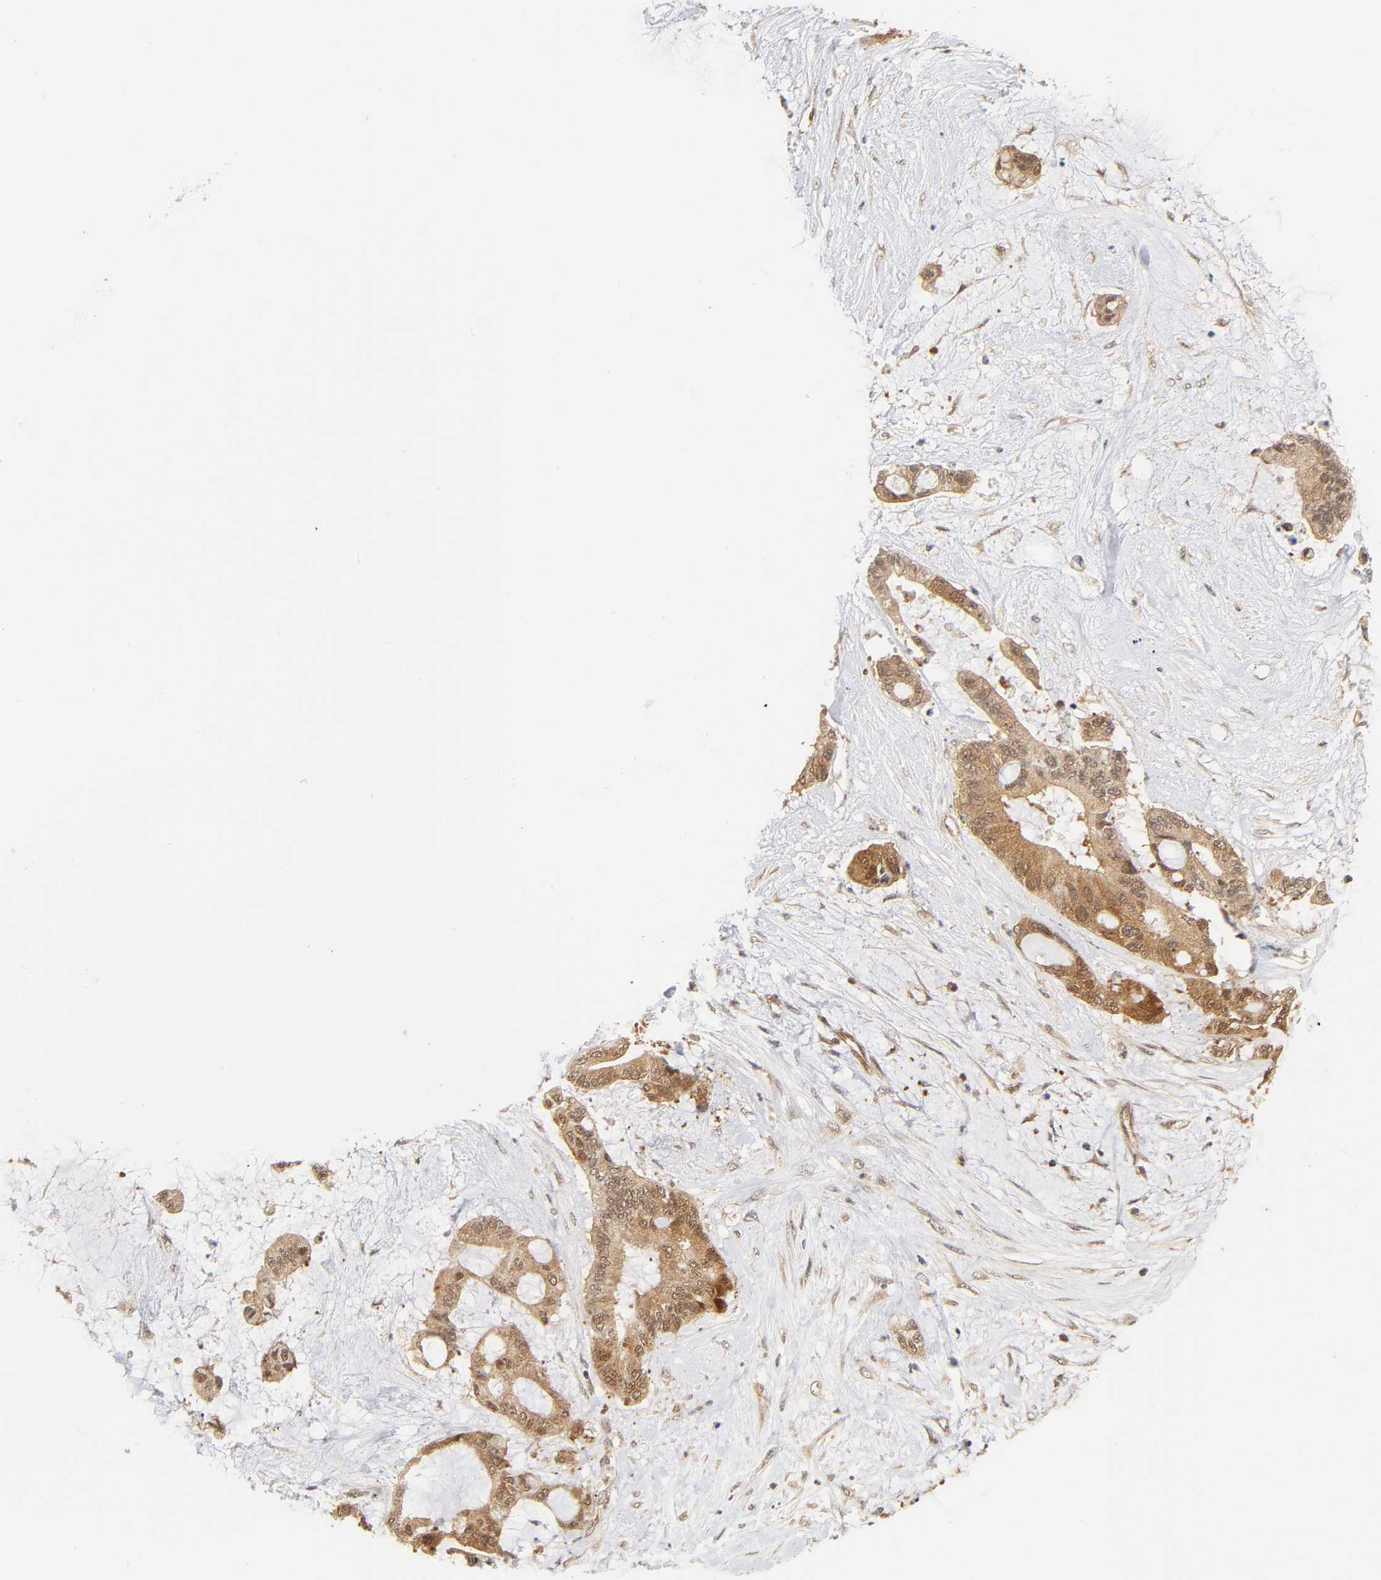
{"staining": {"intensity": "moderate", "quantity": ">75%", "location": "cytoplasmic/membranous,nuclear"}, "tissue": "liver cancer", "cell_type": "Tumor cells", "image_type": "cancer", "snomed": [{"axis": "morphology", "description": "Cholangiocarcinoma"}, {"axis": "topography", "description": "Liver"}], "caption": "DAB (3,3'-diaminobenzidine) immunohistochemical staining of liver cholangiocarcinoma demonstrates moderate cytoplasmic/membranous and nuclear protein expression in about >75% of tumor cells.", "gene": "CDC37", "patient": {"sex": "female", "age": 73}}